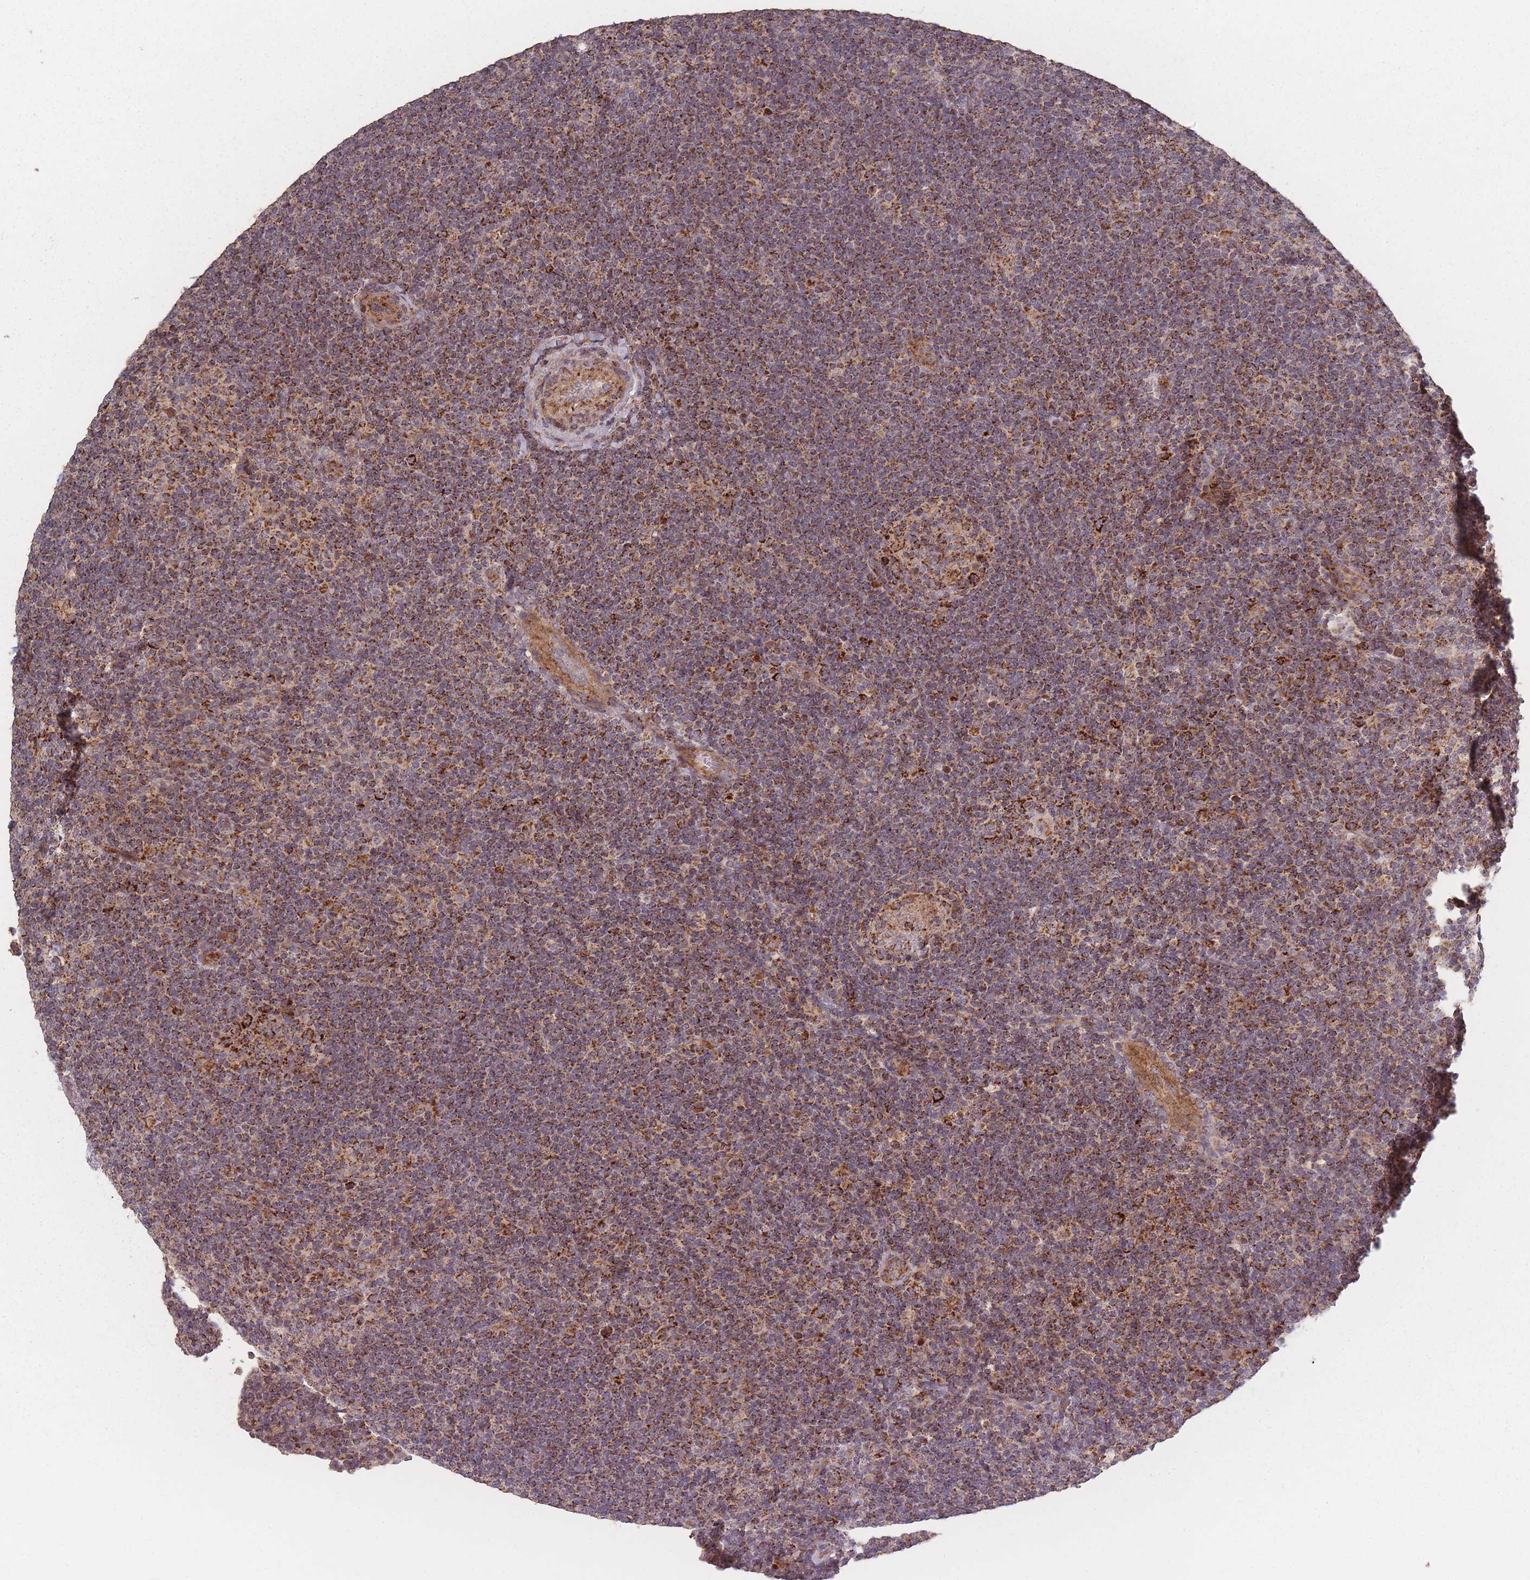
{"staining": {"intensity": "strong", "quantity": ">75%", "location": "cytoplasmic/membranous"}, "tissue": "lymphoma", "cell_type": "Tumor cells", "image_type": "cancer", "snomed": [{"axis": "morphology", "description": "Hodgkin's disease, NOS"}, {"axis": "topography", "description": "Lymph node"}], "caption": "Tumor cells reveal strong cytoplasmic/membranous expression in approximately >75% of cells in lymphoma. The staining was performed using DAB (3,3'-diaminobenzidine), with brown indicating positive protein expression. Nuclei are stained blue with hematoxylin.", "gene": "LYRM7", "patient": {"sex": "female", "age": 57}}